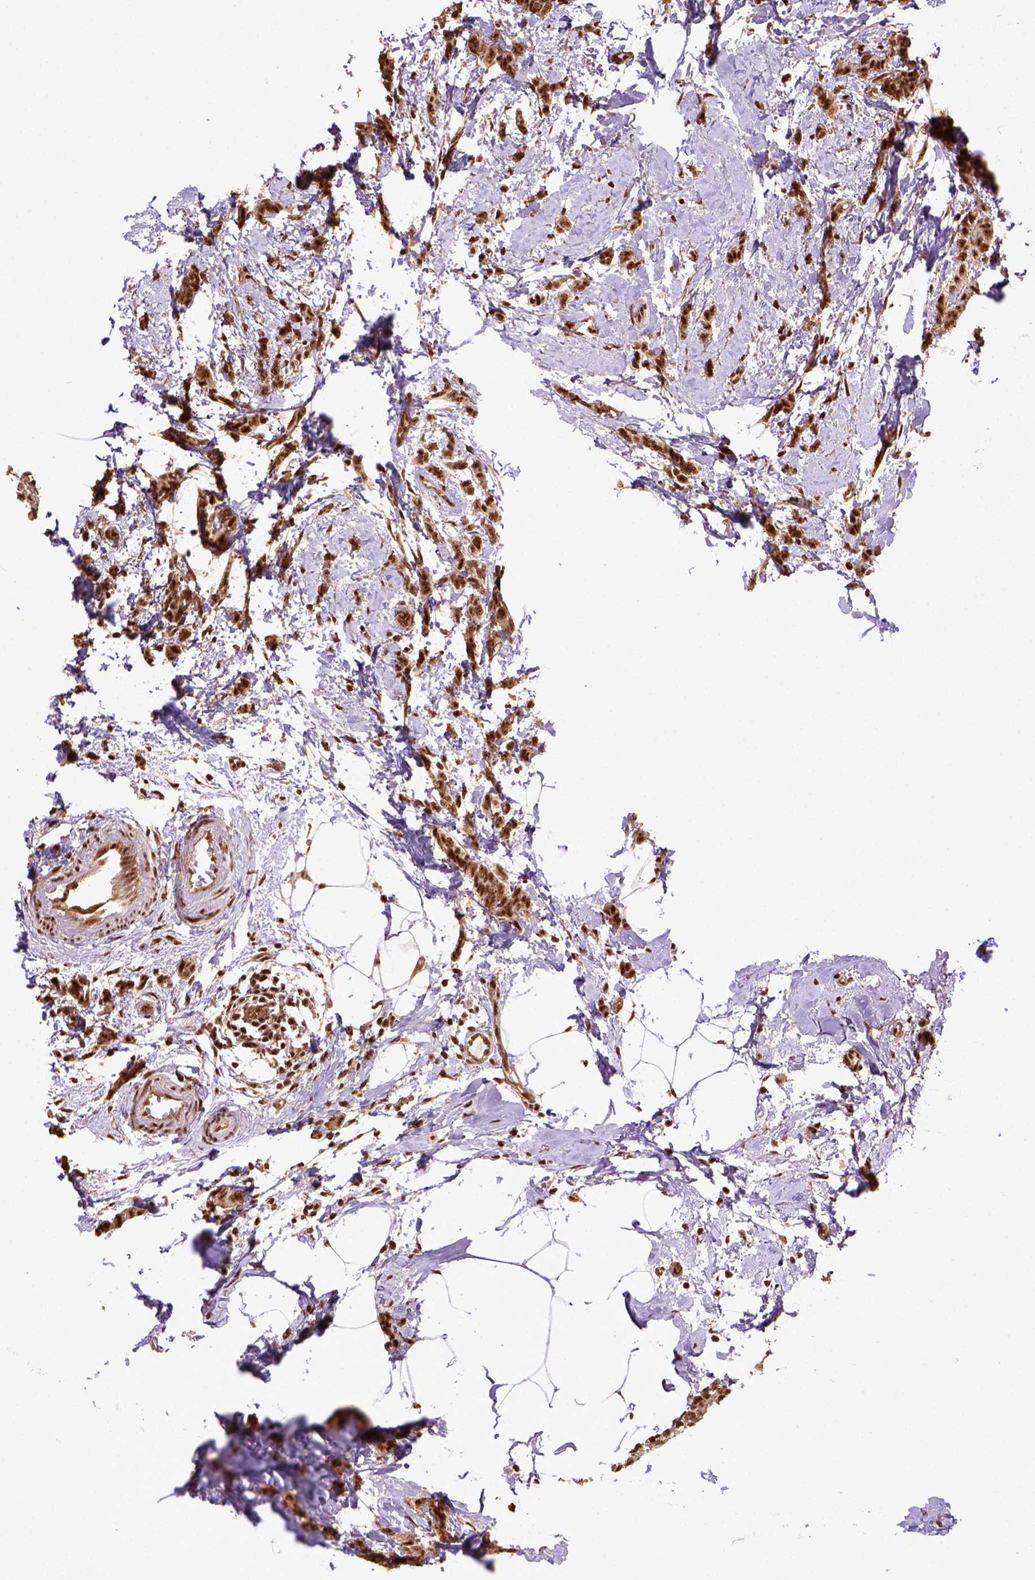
{"staining": {"intensity": "strong", "quantity": ">75%", "location": "nuclear"}, "tissue": "breast cancer", "cell_type": "Tumor cells", "image_type": "cancer", "snomed": [{"axis": "morphology", "description": "Duct carcinoma"}, {"axis": "topography", "description": "Breast"}], "caption": "A histopathology image of breast invasive ductal carcinoma stained for a protein displays strong nuclear brown staining in tumor cells.", "gene": "PPIG", "patient": {"sex": "female", "age": 40}}